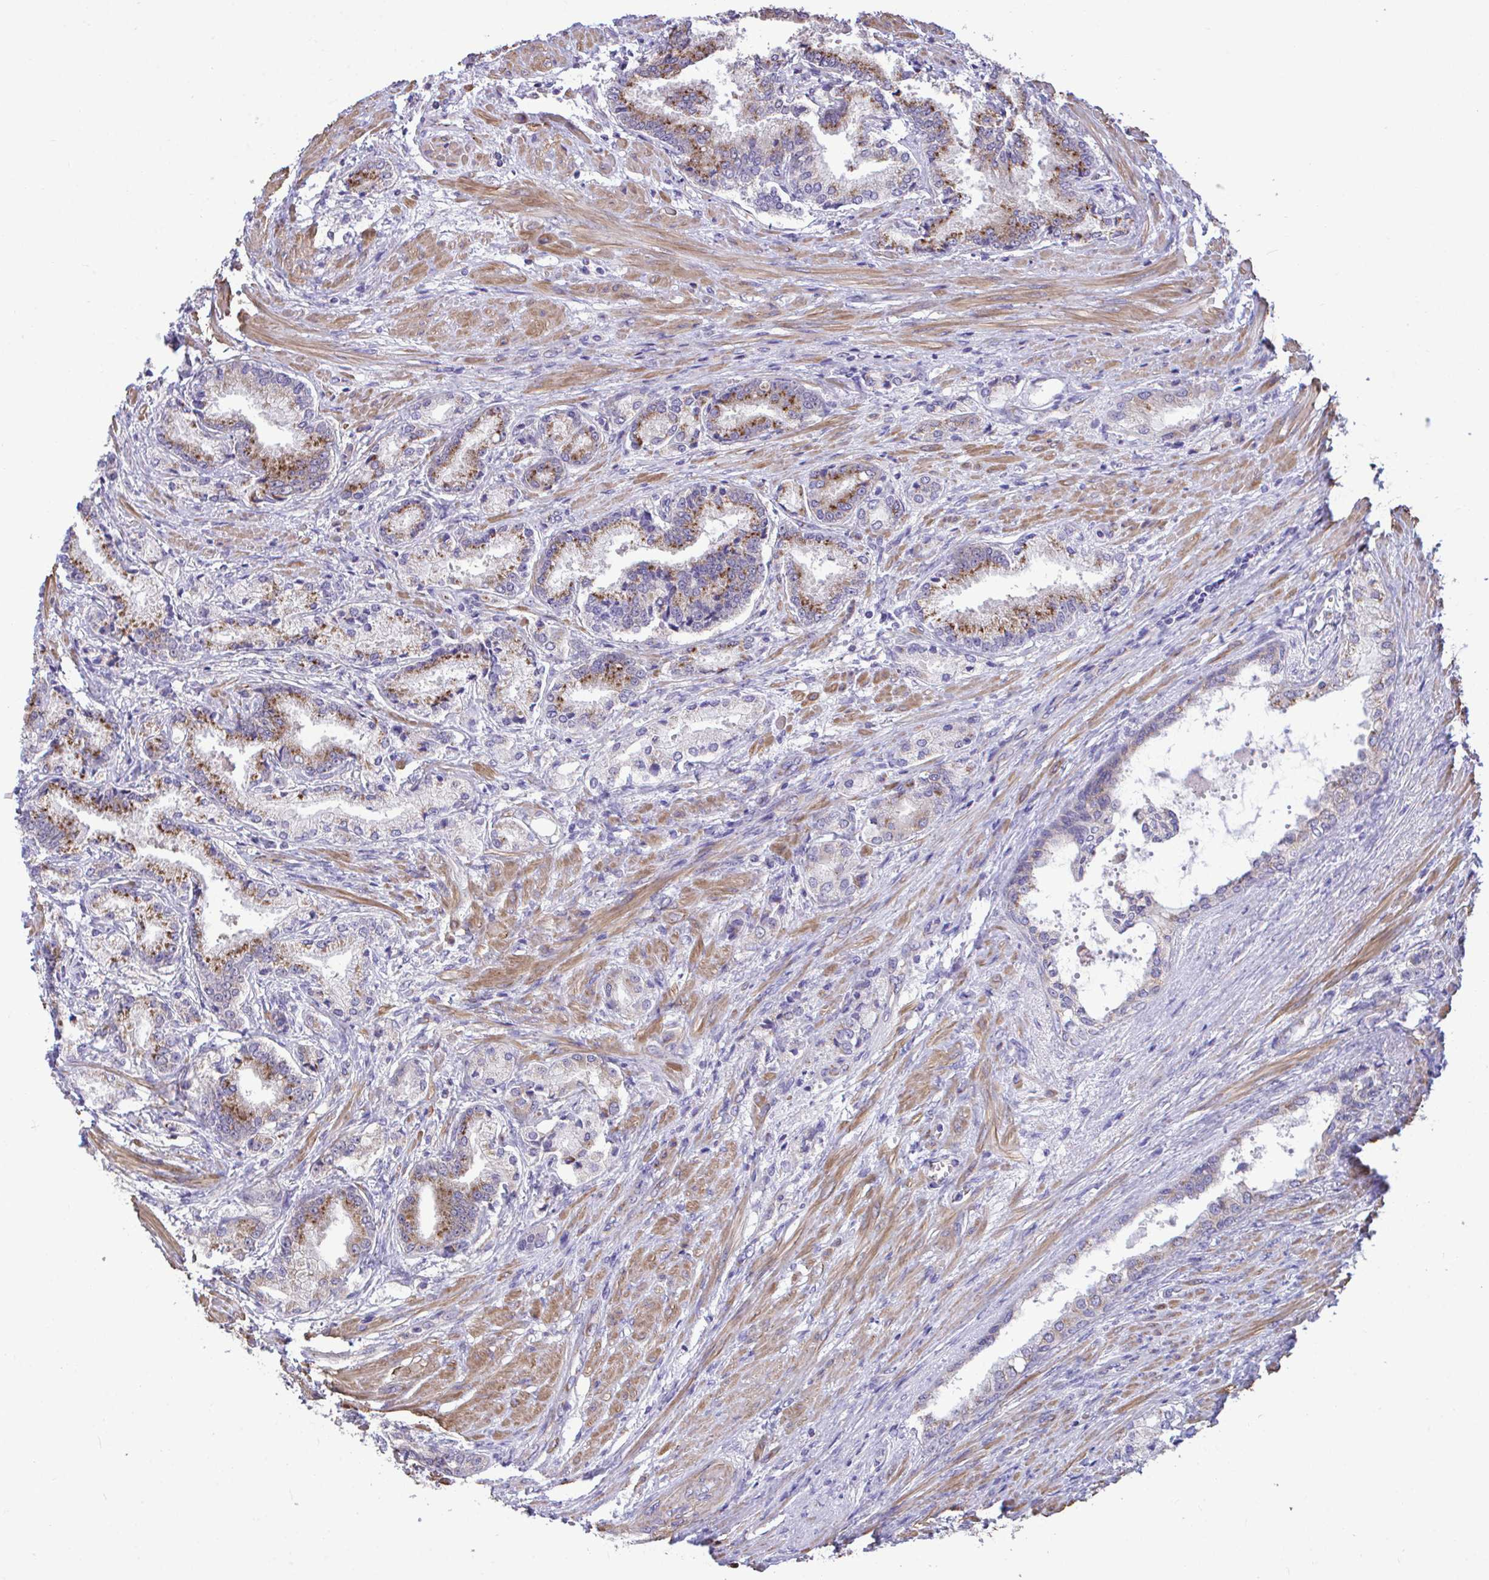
{"staining": {"intensity": "moderate", "quantity": ">75%", "location": "cytoplasmic/membranous"}, "tissue": "prostate cancer", "cell_type": "Tumor cells", "image_type": "cancer", "snomed": [{"axis": "morphology", "description": "Adenocarcinoma, High grade"}, {"axis": "topography", "description": "Prostate and seminal vesicle, NOS"}], "caption": "Immunohistochemical staining of human high-grade adenocarcinoma (prostate) displays medium levels of moderate cytoplasmic/membranous staining in approximately >75% of tumor cells.", "gene": "SARS2", "patient": {"sex": "male", "age": 61}}